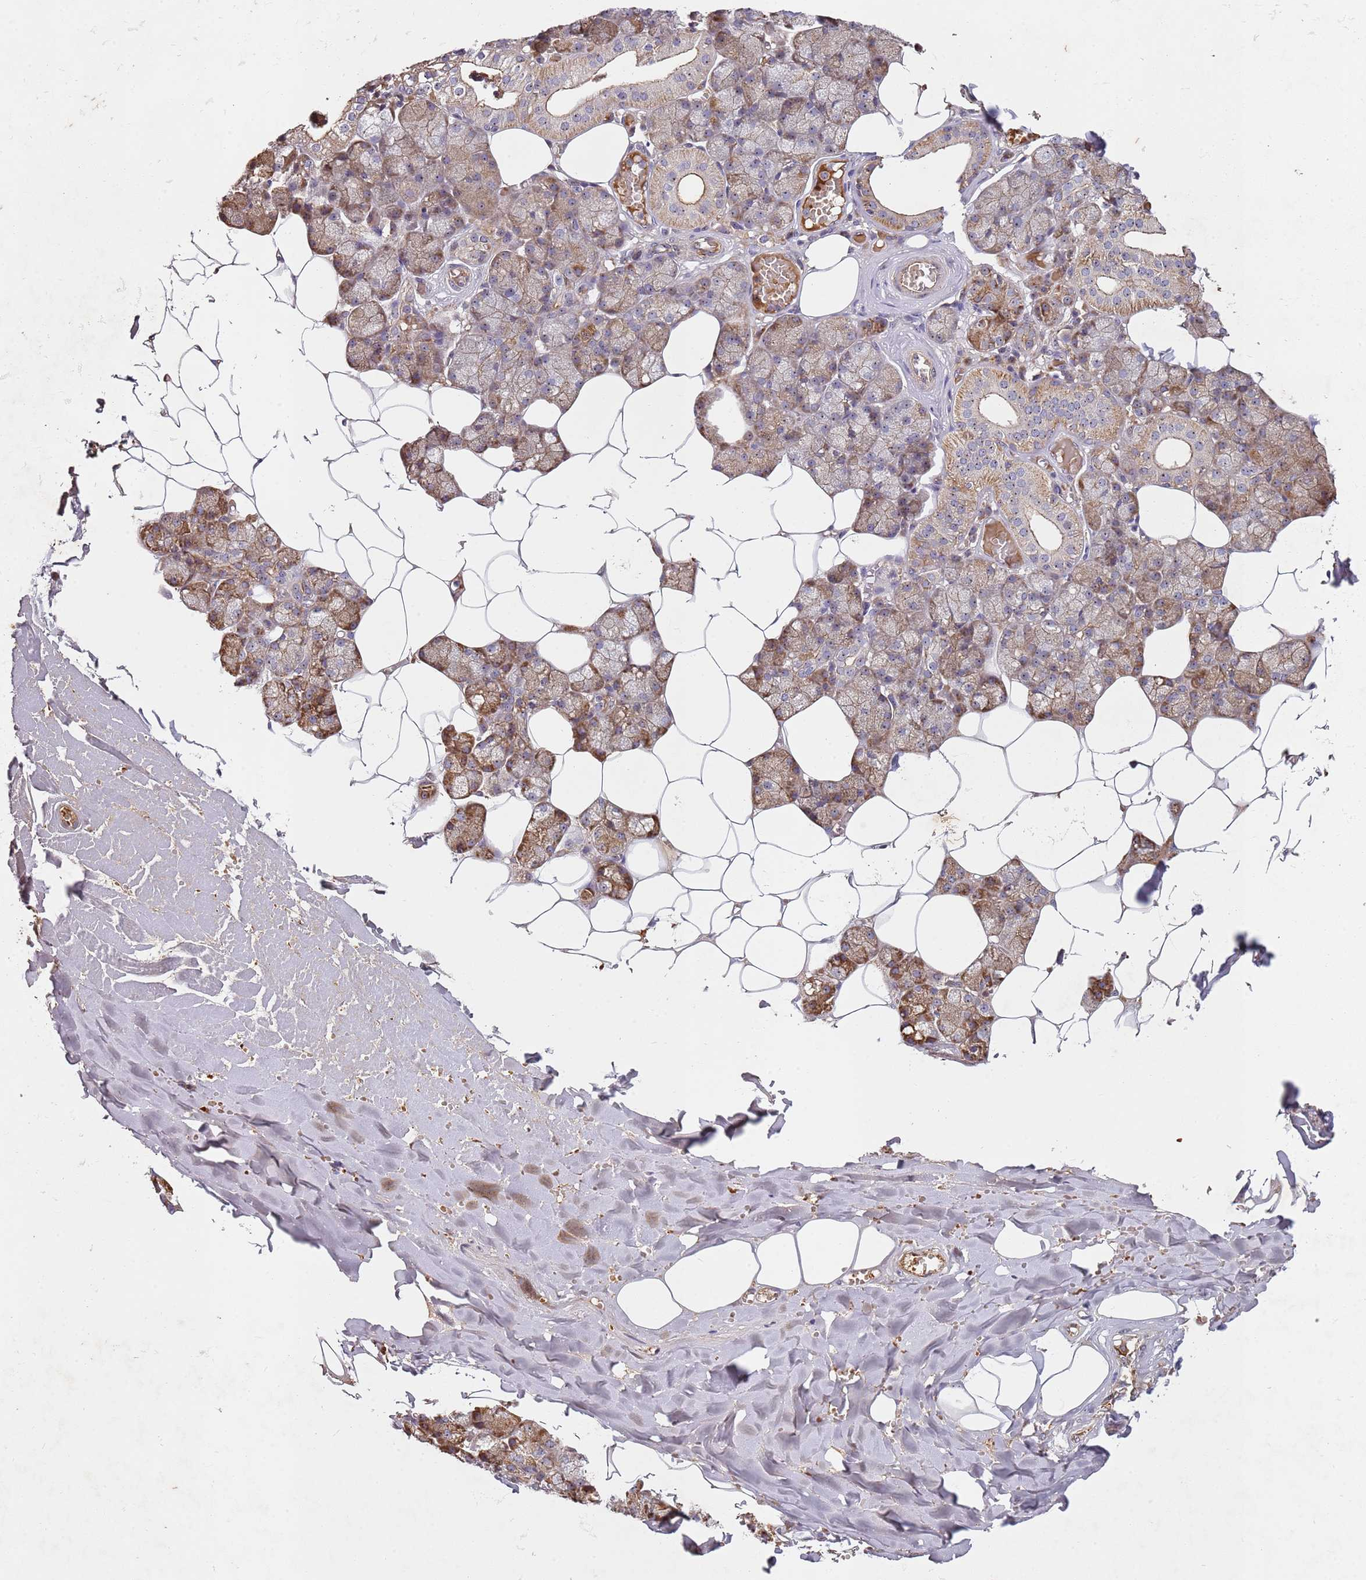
{"staining": {"intensity": "moderate", "quantity": ">75%", "location": "cytoplasmic/membranous,nuclear"}, "tissue": "salivary gland", "cell_type": "Glandular cells", "image_type": "normal", "snomed": [{"axis": "morphology", "description": "Normal tissue, NOS"}, {"axis": "topography", "description": "Salivary gland"}], "caption": "This image demonstrates immunohistochemistry (IHC) staining of unremarkable salivary gland, with medium moderate cytoplasmic/membranous,nuclear staining in about >75% of glandular cells.", "gene": "C2CD4B", "patient": {"sex": "male", "age": 62}}